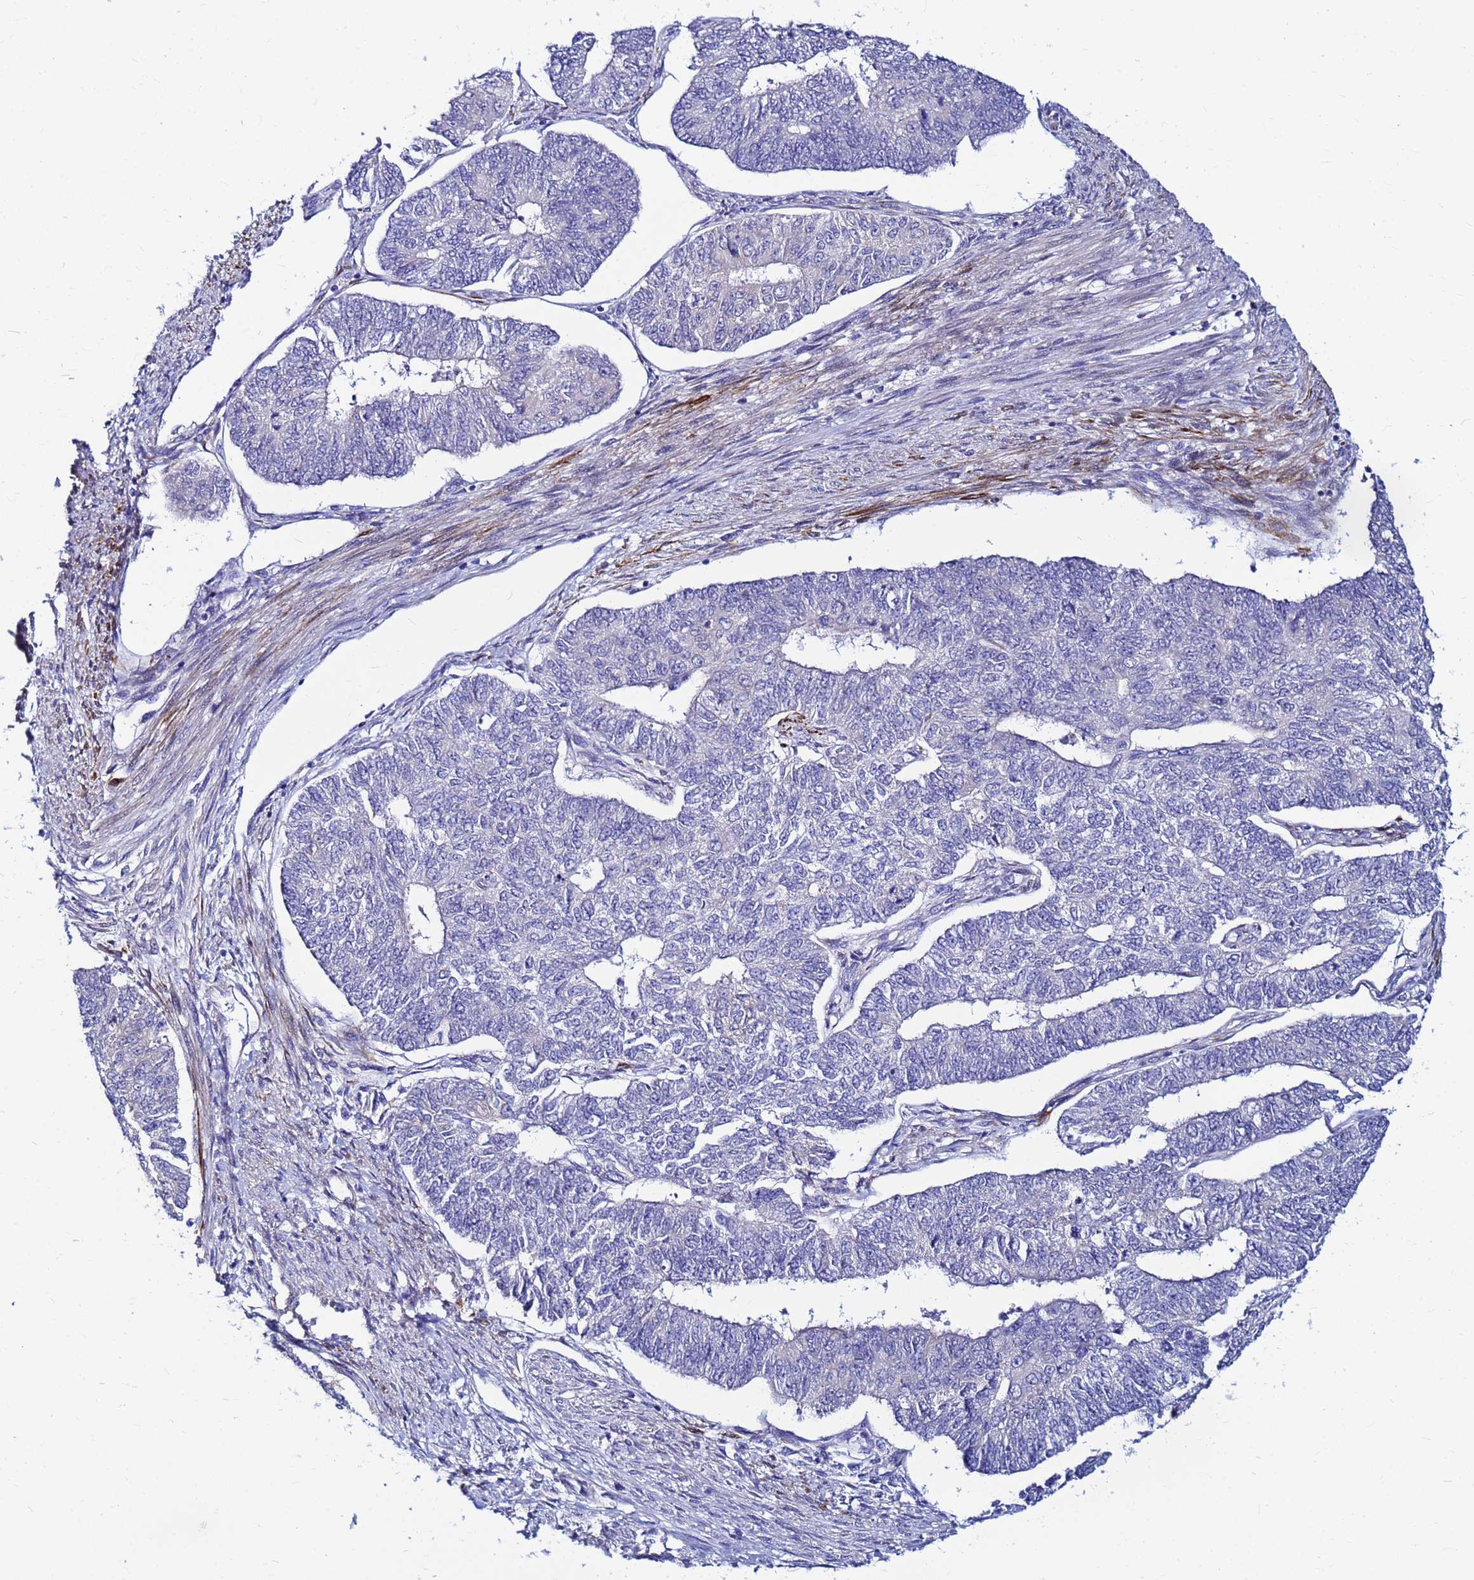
{"staining": {"intensity": "negative", "quantity": "none", "location": "none"}, "tissue": "endometrial cancer", "cell_type": "Tumor cells", "image_type": "cancer", "snomed": [{"axis": "morphology", "description": "Adenocarcinoma, NOS"}, {"axis": "topography", "description": "Endometrium"}], "caption": "A micrograph of endometrial adenocarcinoma stained for a protein reveals no brown staining in tumor cells. The staining is performed using DAB (3,3'-diaminobenzidine) brown chromogen with nuclei counter-stained in using hematoxylin.", "gene": "JRKL", "patient": {"sex": "female", "age": 32}}